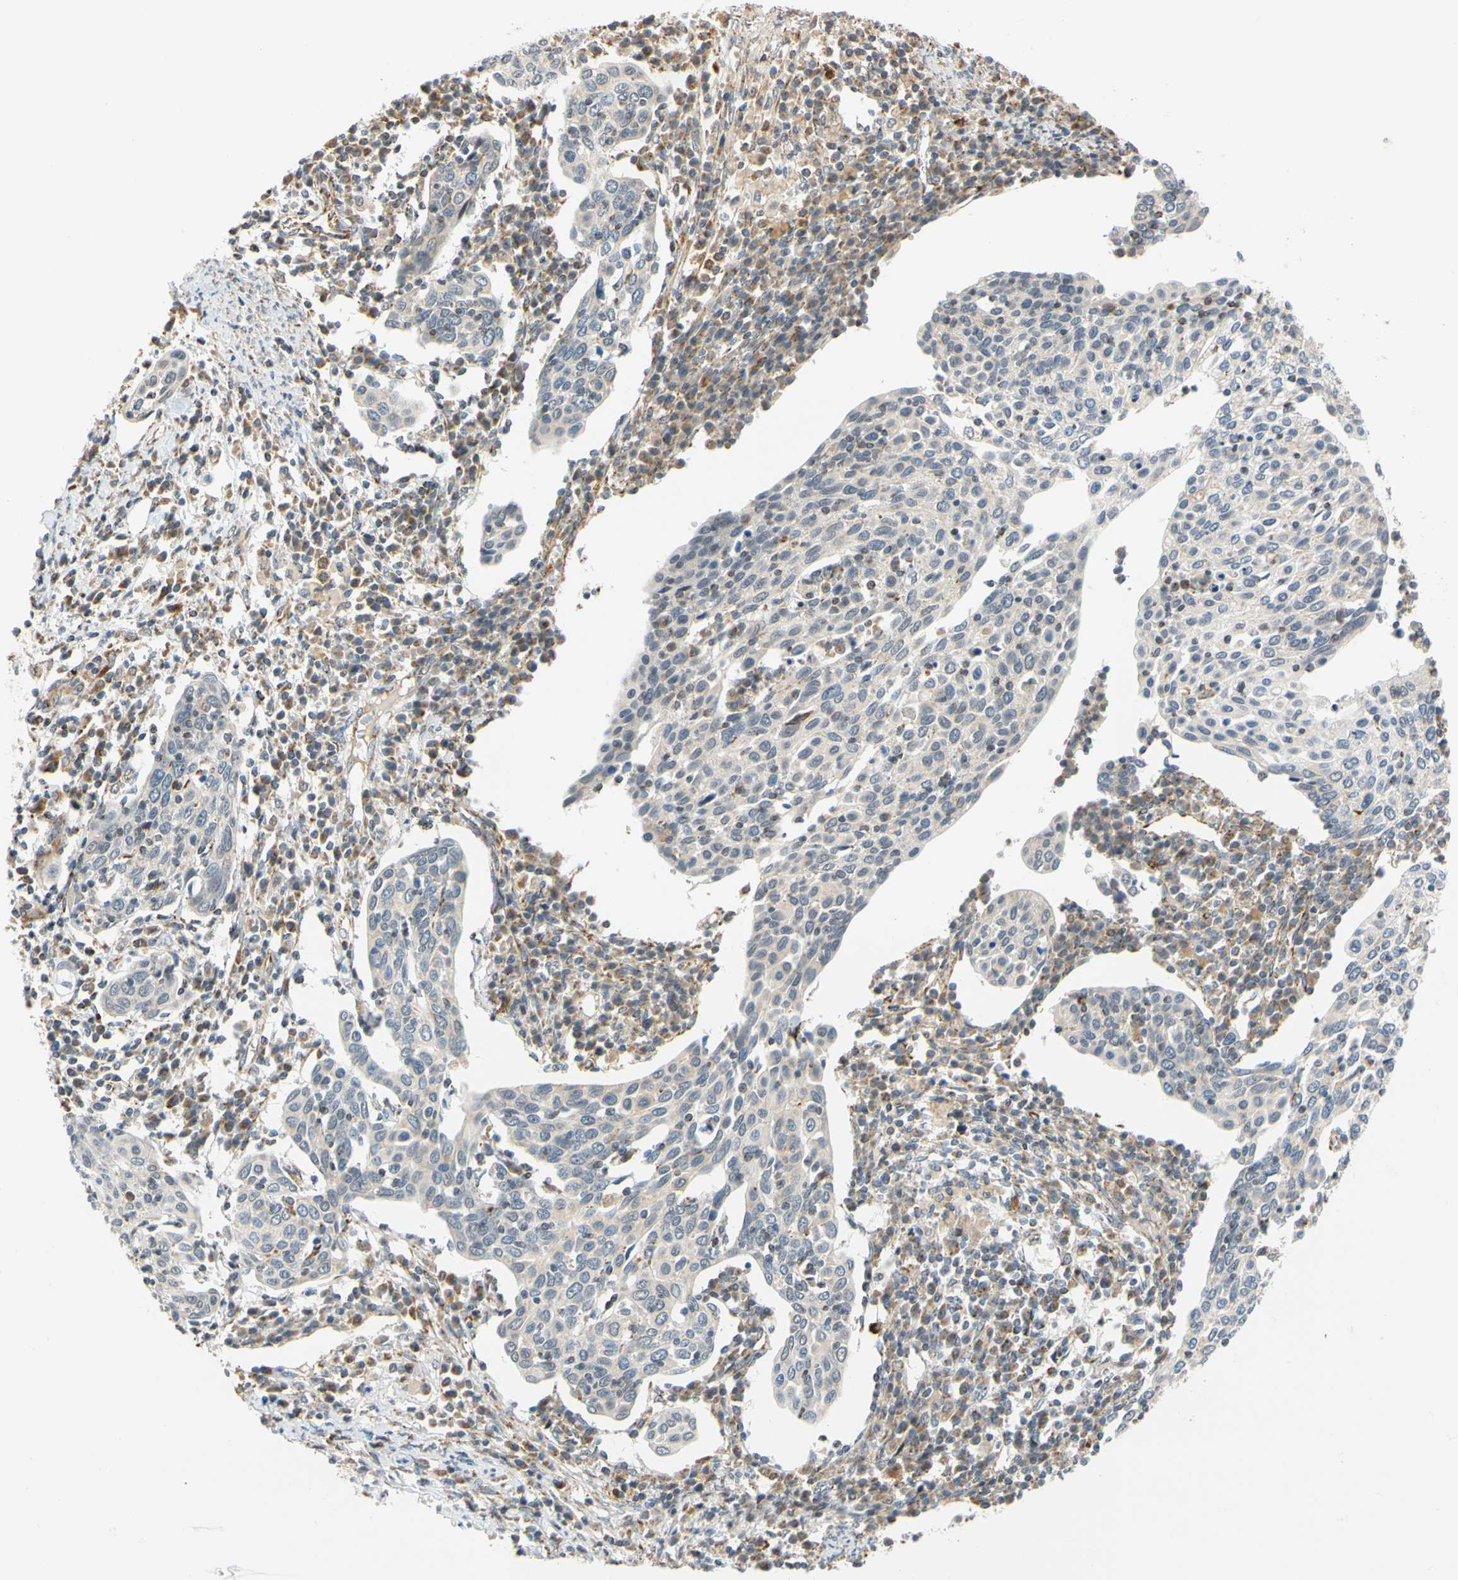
{"staining": {"intensity": "negative", "quantity": "none", "location": "none"}, "tissue": "cervical cancer", "cell_type": "Tumor cells", "image_type": "cancer", "snomed": [{"axis": "morphology", "description": "Squamous cell carcinoma, NOS"}, {"axis": "topography", "description": "Cervix"}], "caption": "Tumor cells show no significant protein expression in cervical squamous cell carcinoma.", "gene": "SFXN3", "patient": {"sex": "female", "age": 40}}